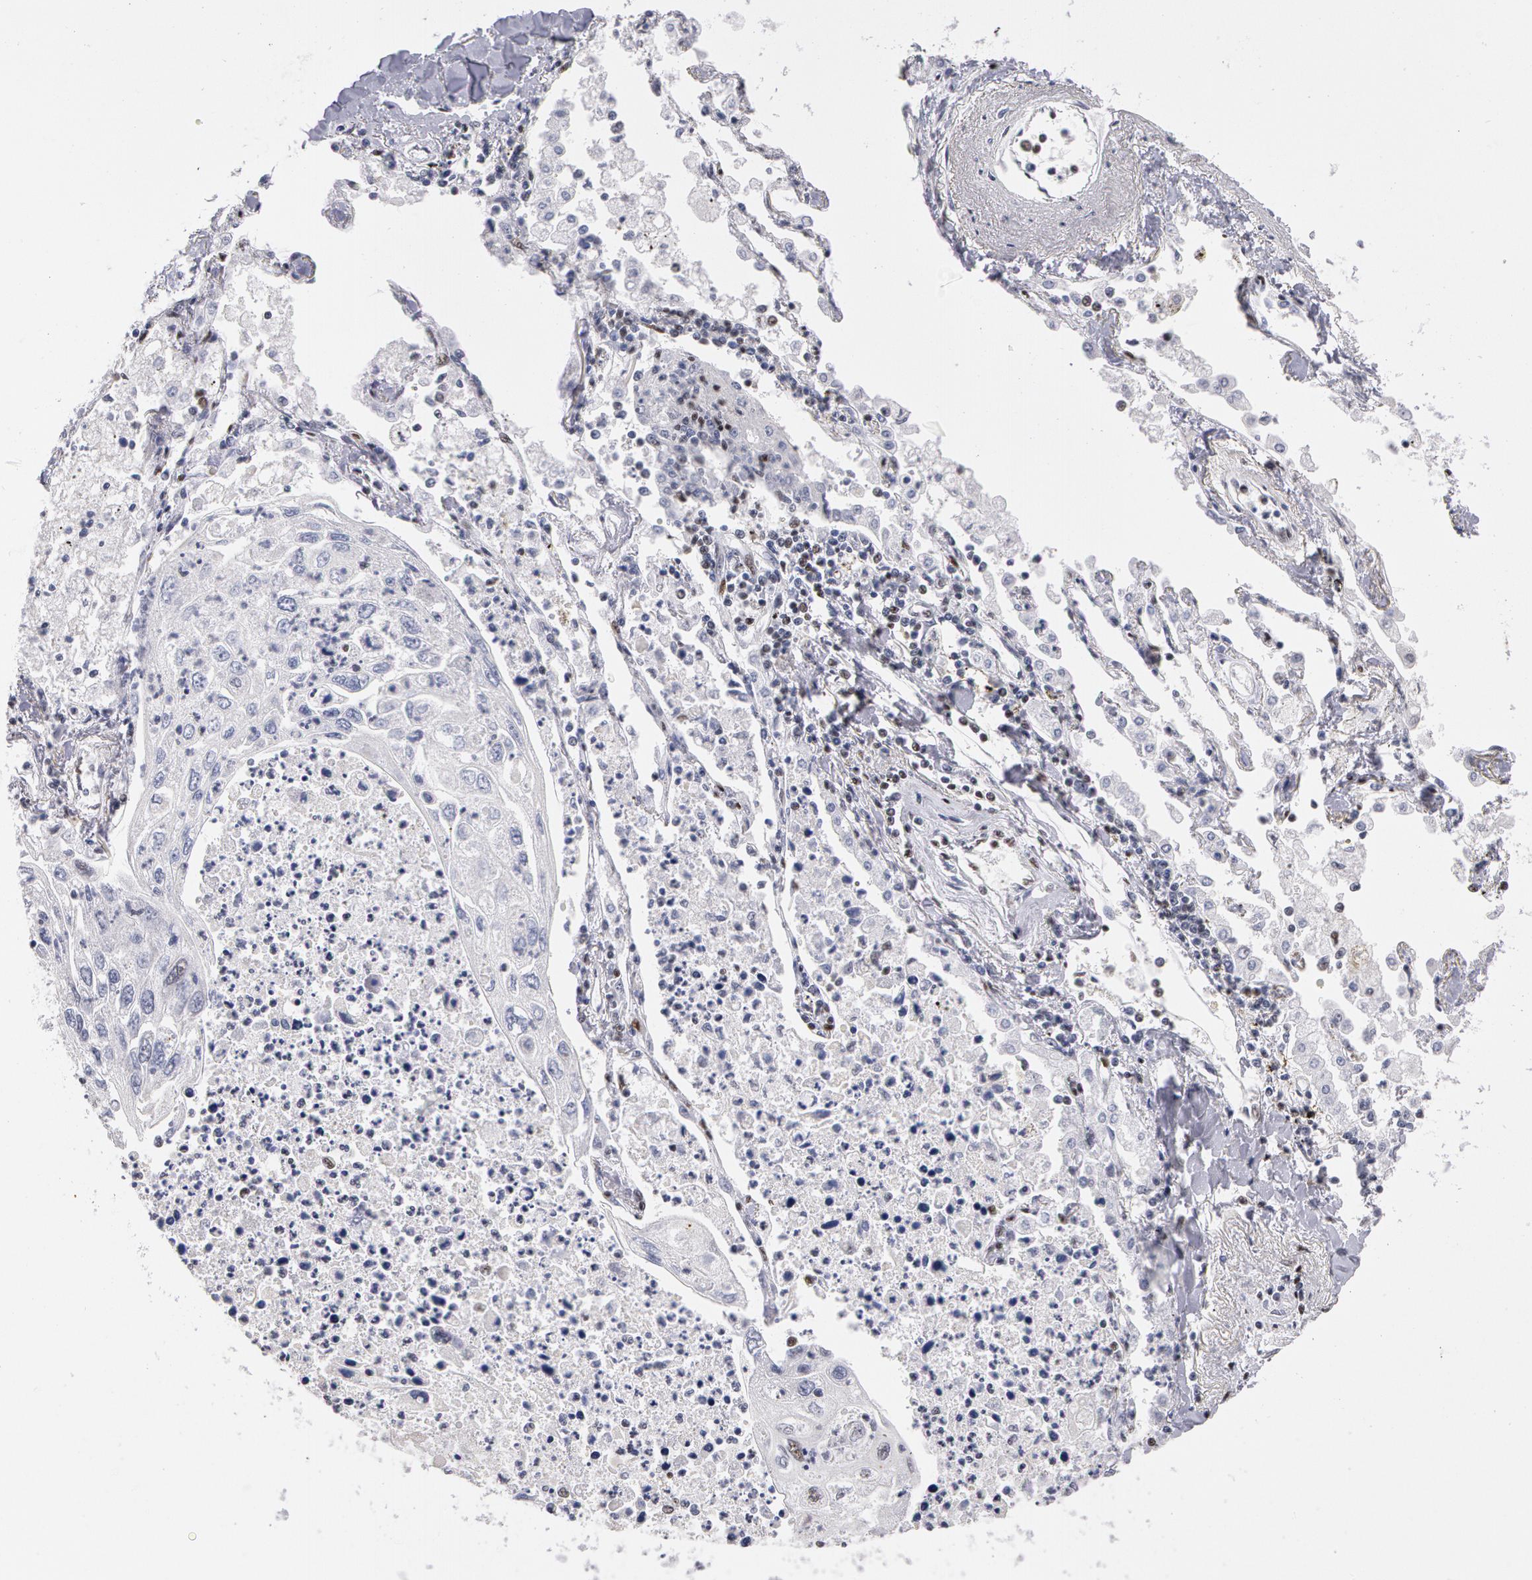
{"staining": {"intensity": "negative", "quantity": "none", "location": "none"}, "tissue": "lung cancer", "cell_type": "Tumor cells", "image_type": "cancer", "snomed": [{"axis": "morphology", "description": "Squamous cell carcinoma, NOS"}, {"axis": "topography", "description": "Lung"}], "caption": "Immunohistochemical staining of lung squamous cell carcinoma displays no significant staining in tumor cells.", "gene": "PNN", "patient": {"sex": "male", "age": 75}}